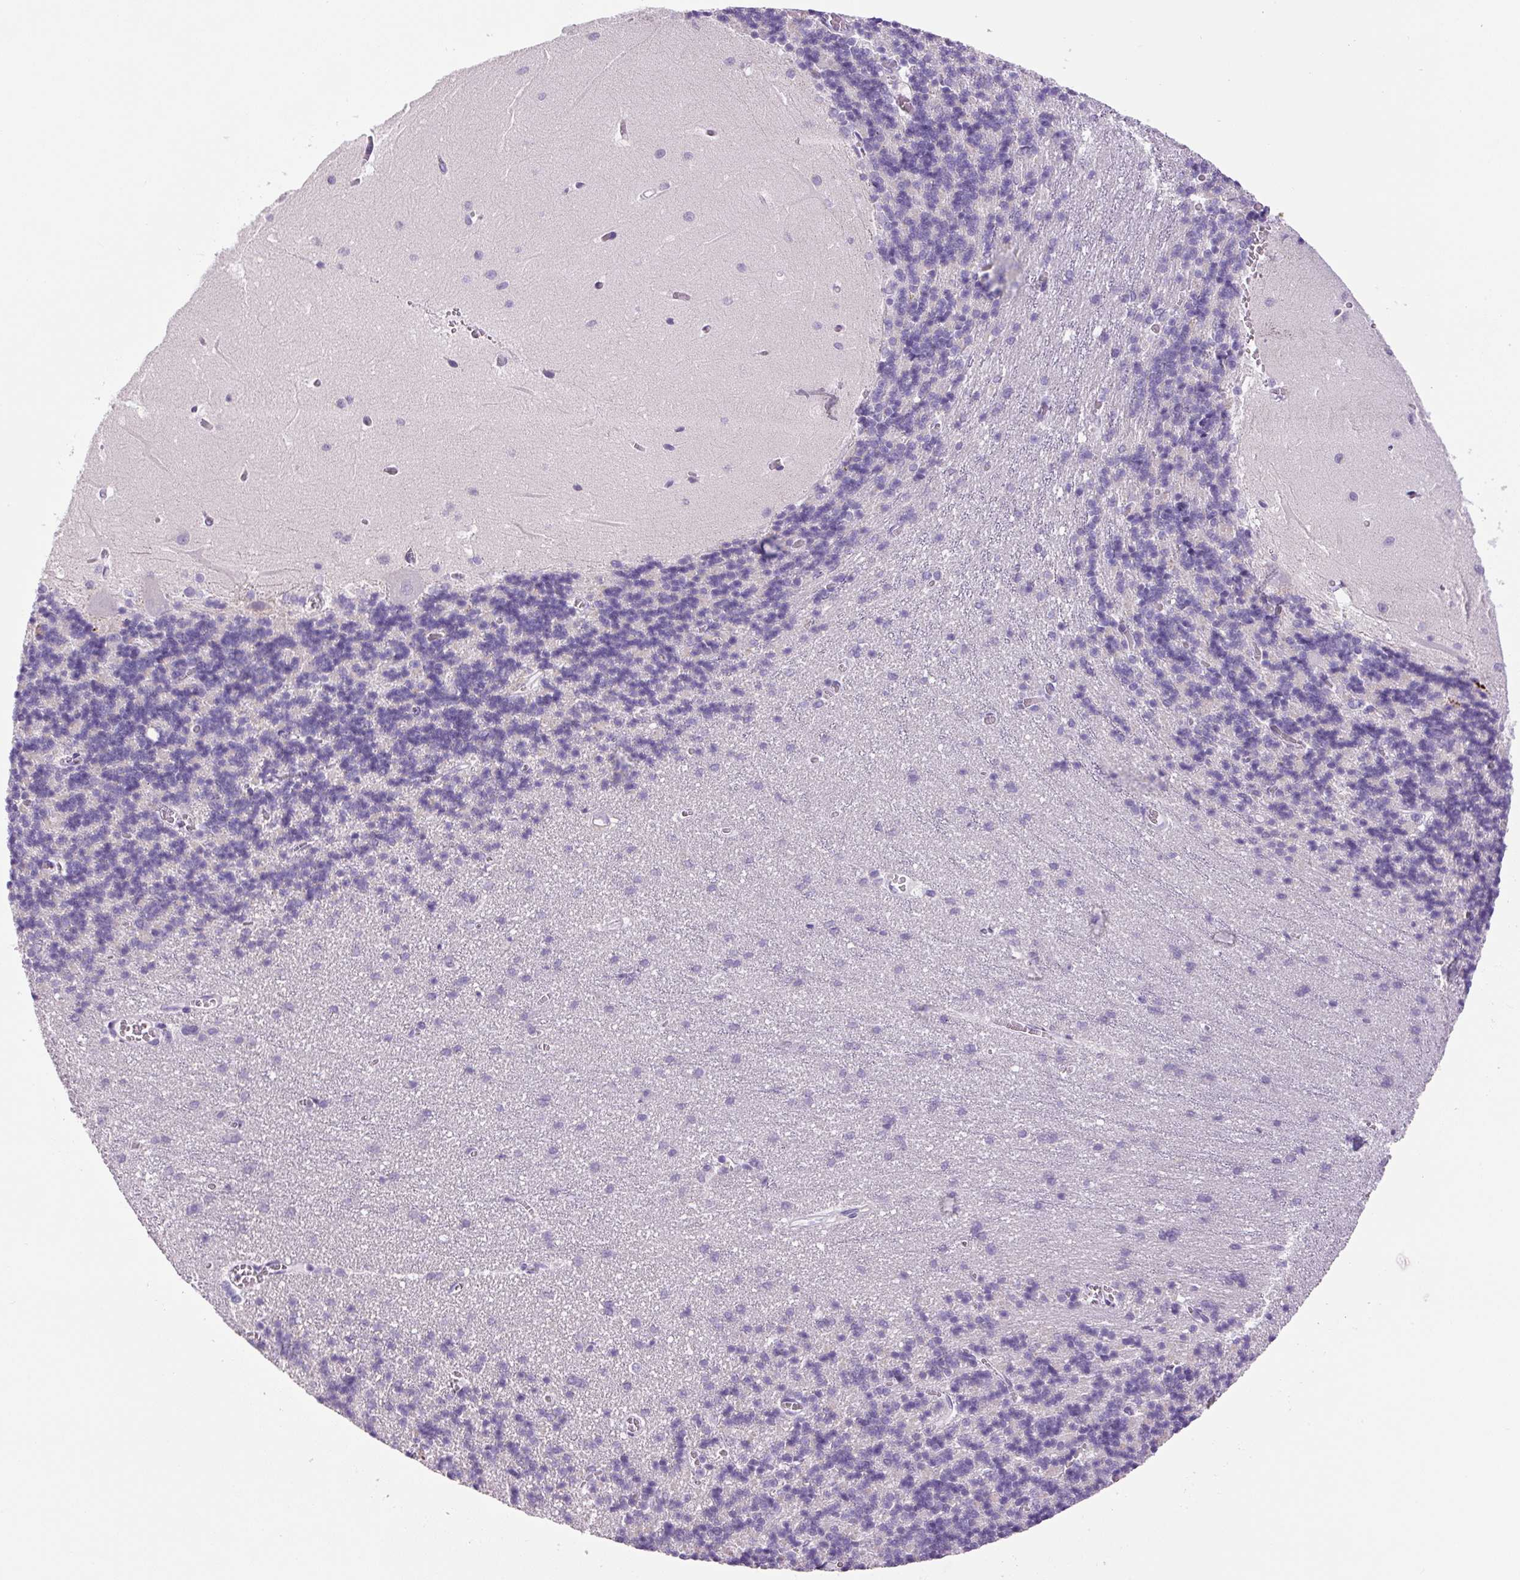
{"staining": {"intensity": "negative", "quantity": "none", "location": "none"}, "tissue": "cerebellum", "cell_type": "Cells in granular layer", "image_type": "normal", "snomed": [{"axis": "morphology", "description": "Normal tissue, NOS"}, {"axis": "topography", "description": "Cerebellum"}], "caption": "Immunohistochemistry (IHC) of unremarkable cerebellum shows no staining in cells in granular layer.", "gene": "CHGA", "patient": {"sex": "male", "age": 37}}